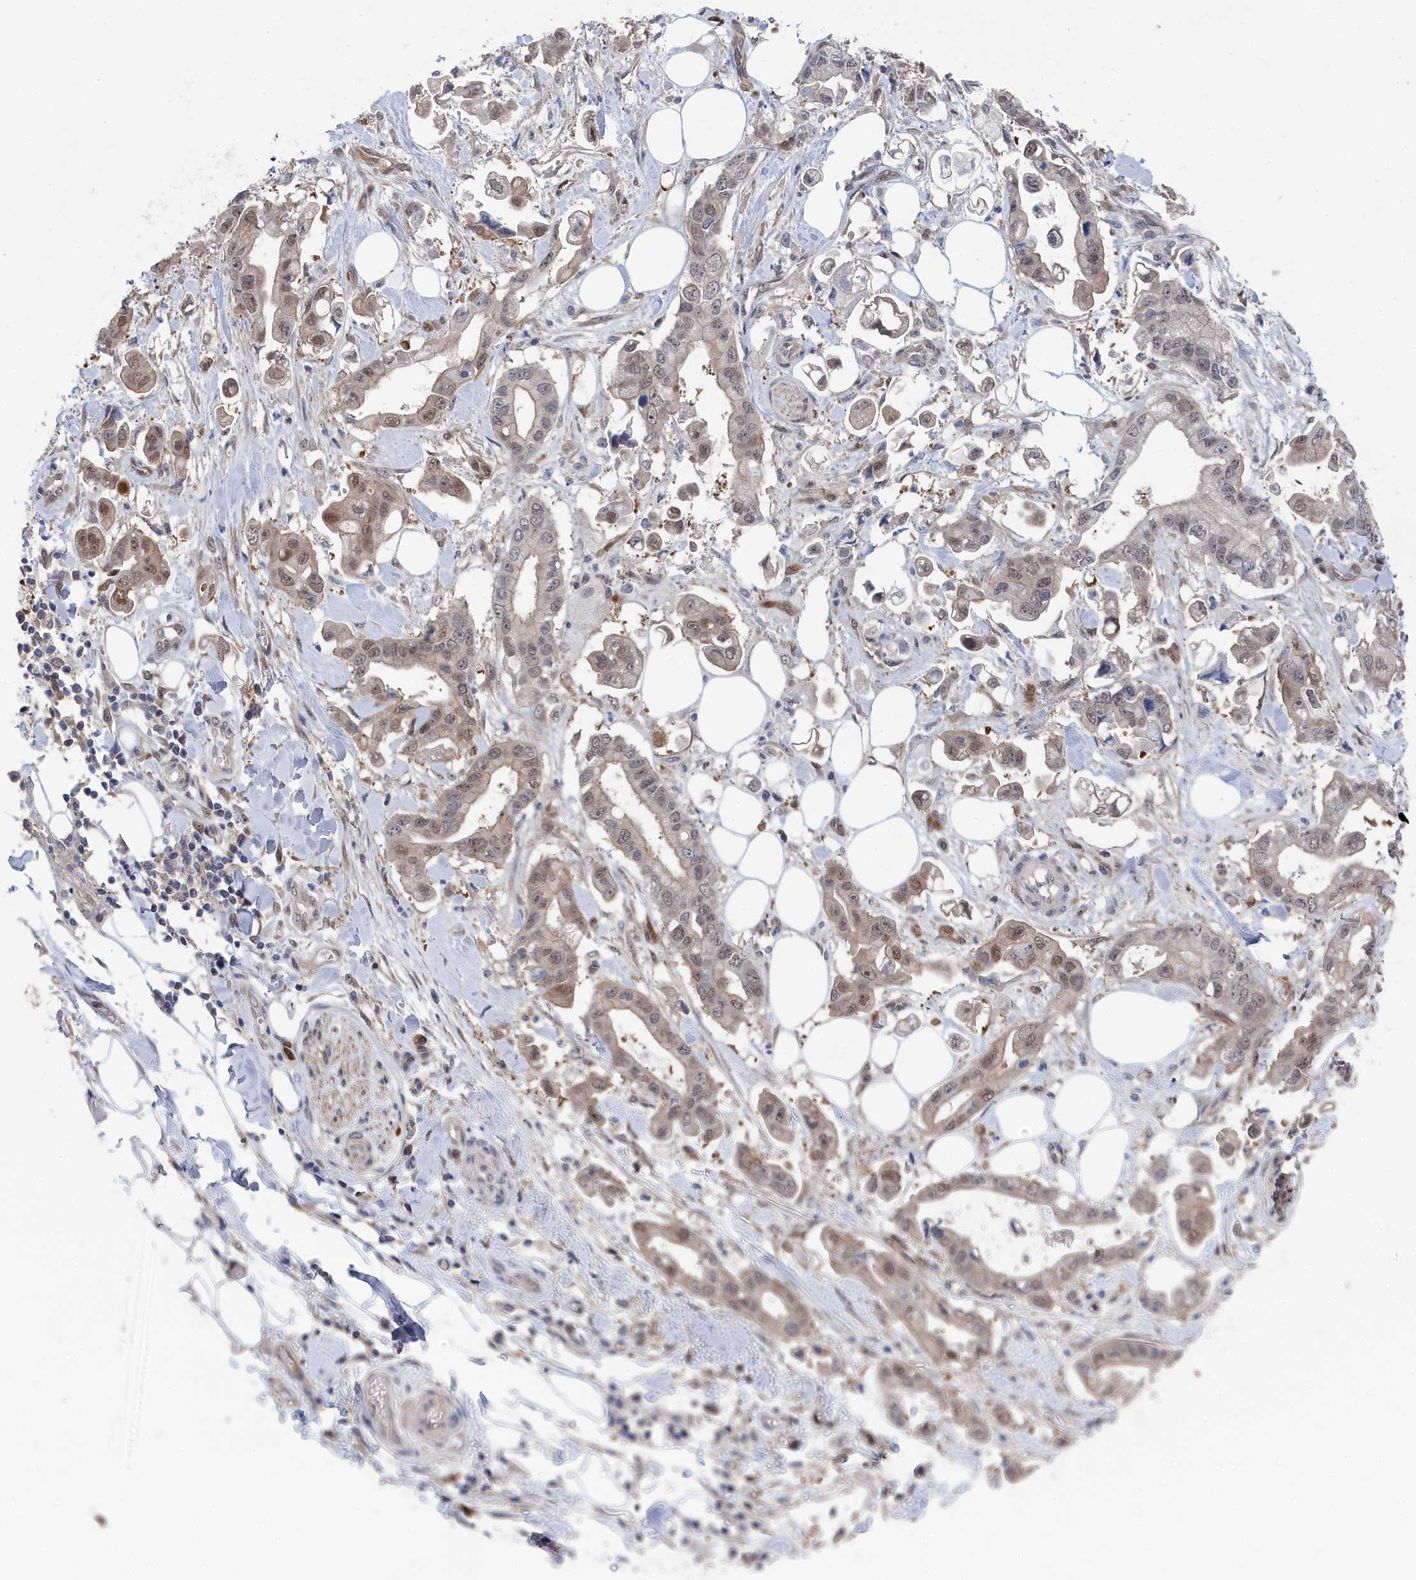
{"staining": {"intensity": "moderate", "quantity": "25%-75%", "location": "nuclear"}, "tissue": "stomach cancer", "cell_type": "Tumor cells", "image_type": "cancer", "snomed": [{"axis": "morphology", "description": "Adenocarcinoma, NOS"}, {"axis": "topography", "description": "Stomach"}], "caption": "Immunohistochemical staining of human adenocarcinoma (stomach) shows moderate nuclear protein positivity in about 25%-75% of tumor cells.", "gene": "IRGQ", "patient": {"sex": "male", "age": 62}}